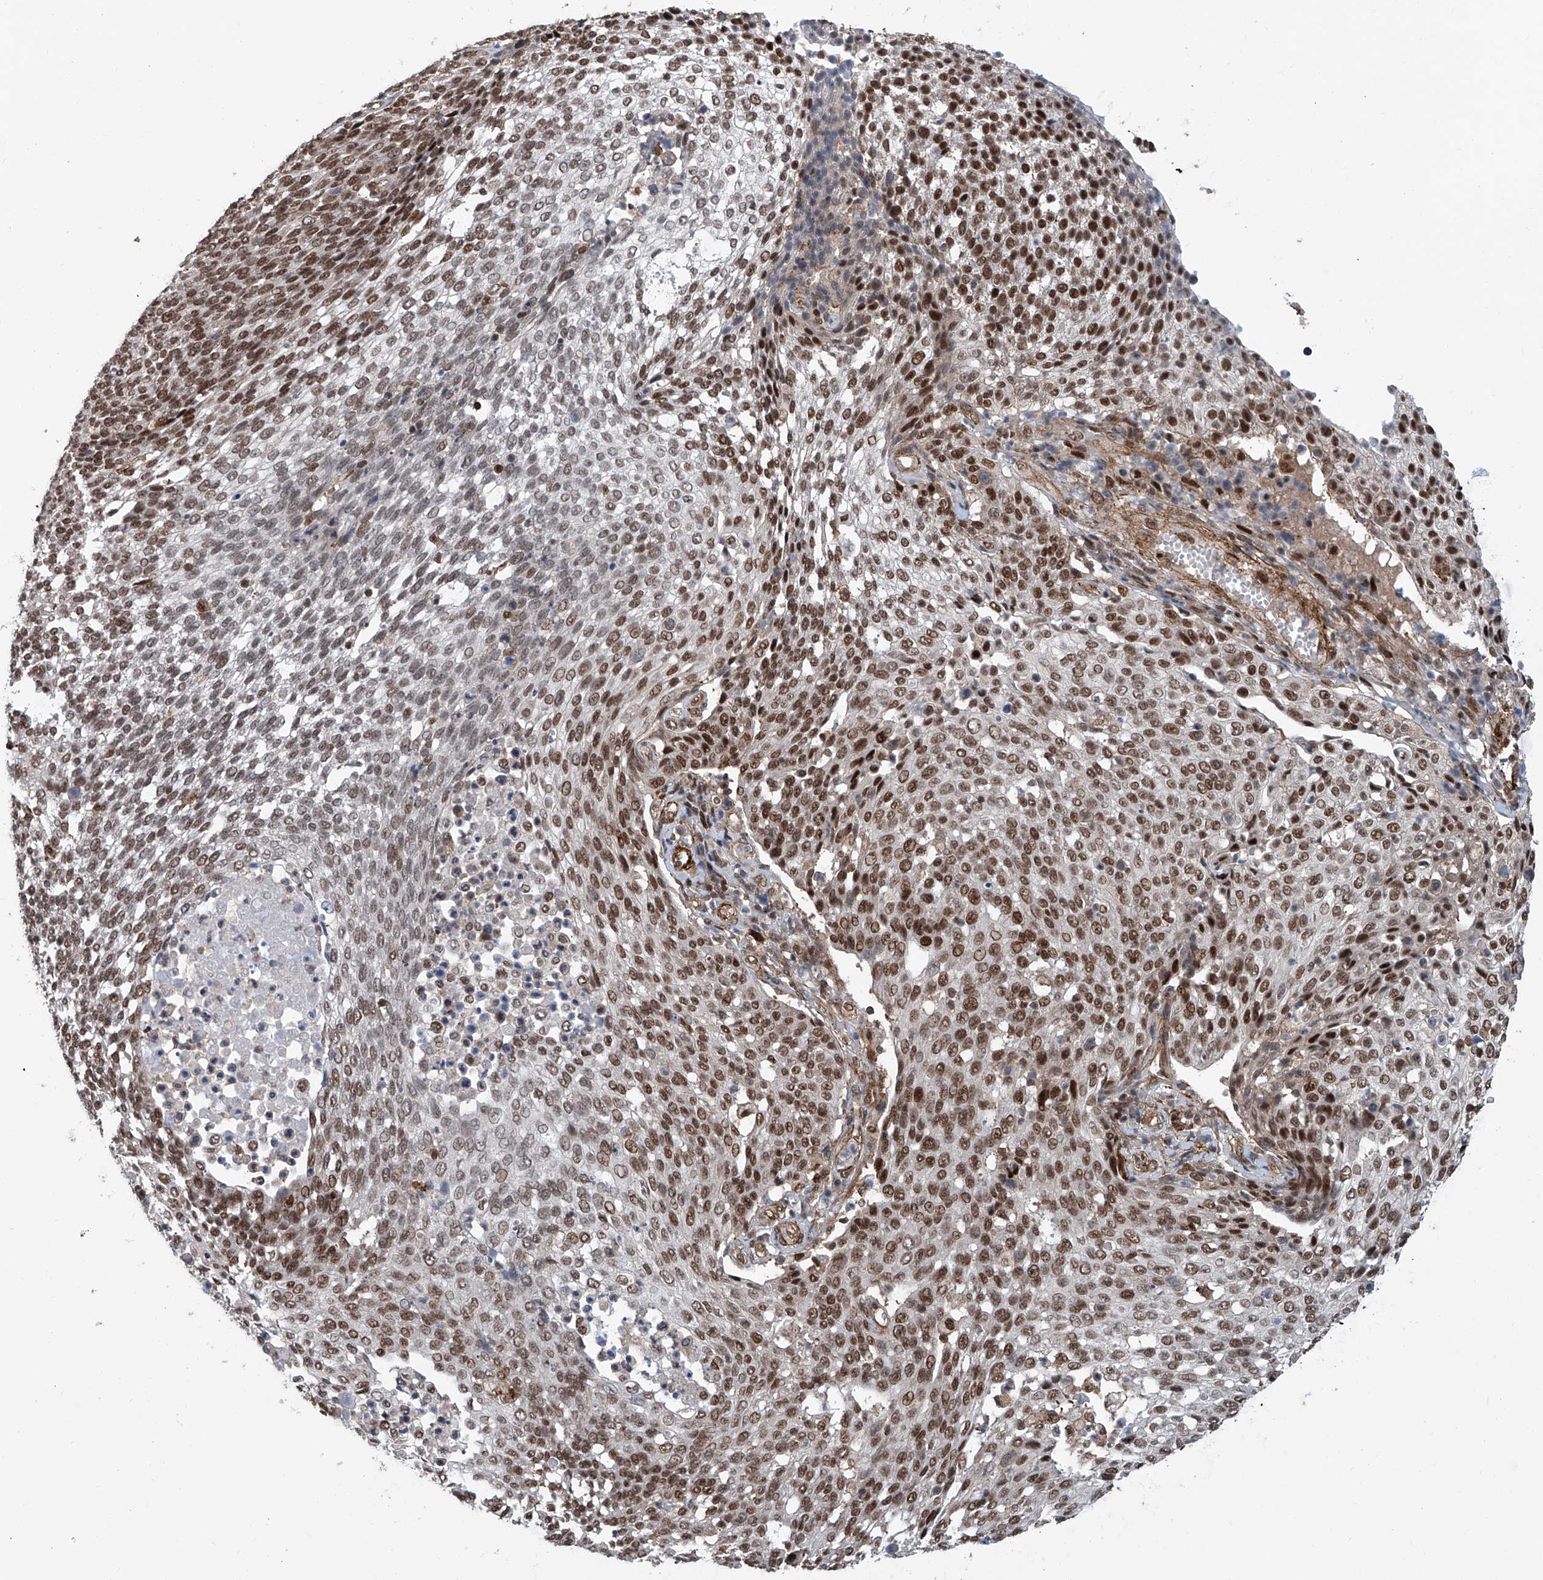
{"staining": {"intensity": "moderate", "quantity": ">75%", "location": "nuclear"}, "tissue": "cervical cancer", "cell_type": "Tumor cells", "image_type": "cancer", "snomed": [{"axis": "morphology", "description": "Squamous cell carcinoma, NOS"}, {"axis": "topography", "description": "Cervix"}], "caption": "A medium amount of moderate nuclear expression is appreciated in approximately >75% of tumor cells in cervical squamous cell carcinoma tissue. The protein of interest is shown in brown color, while the nuclei are stained blue.", "gene": "SDE2", "patient": {"sex": "female", "age": 34}}